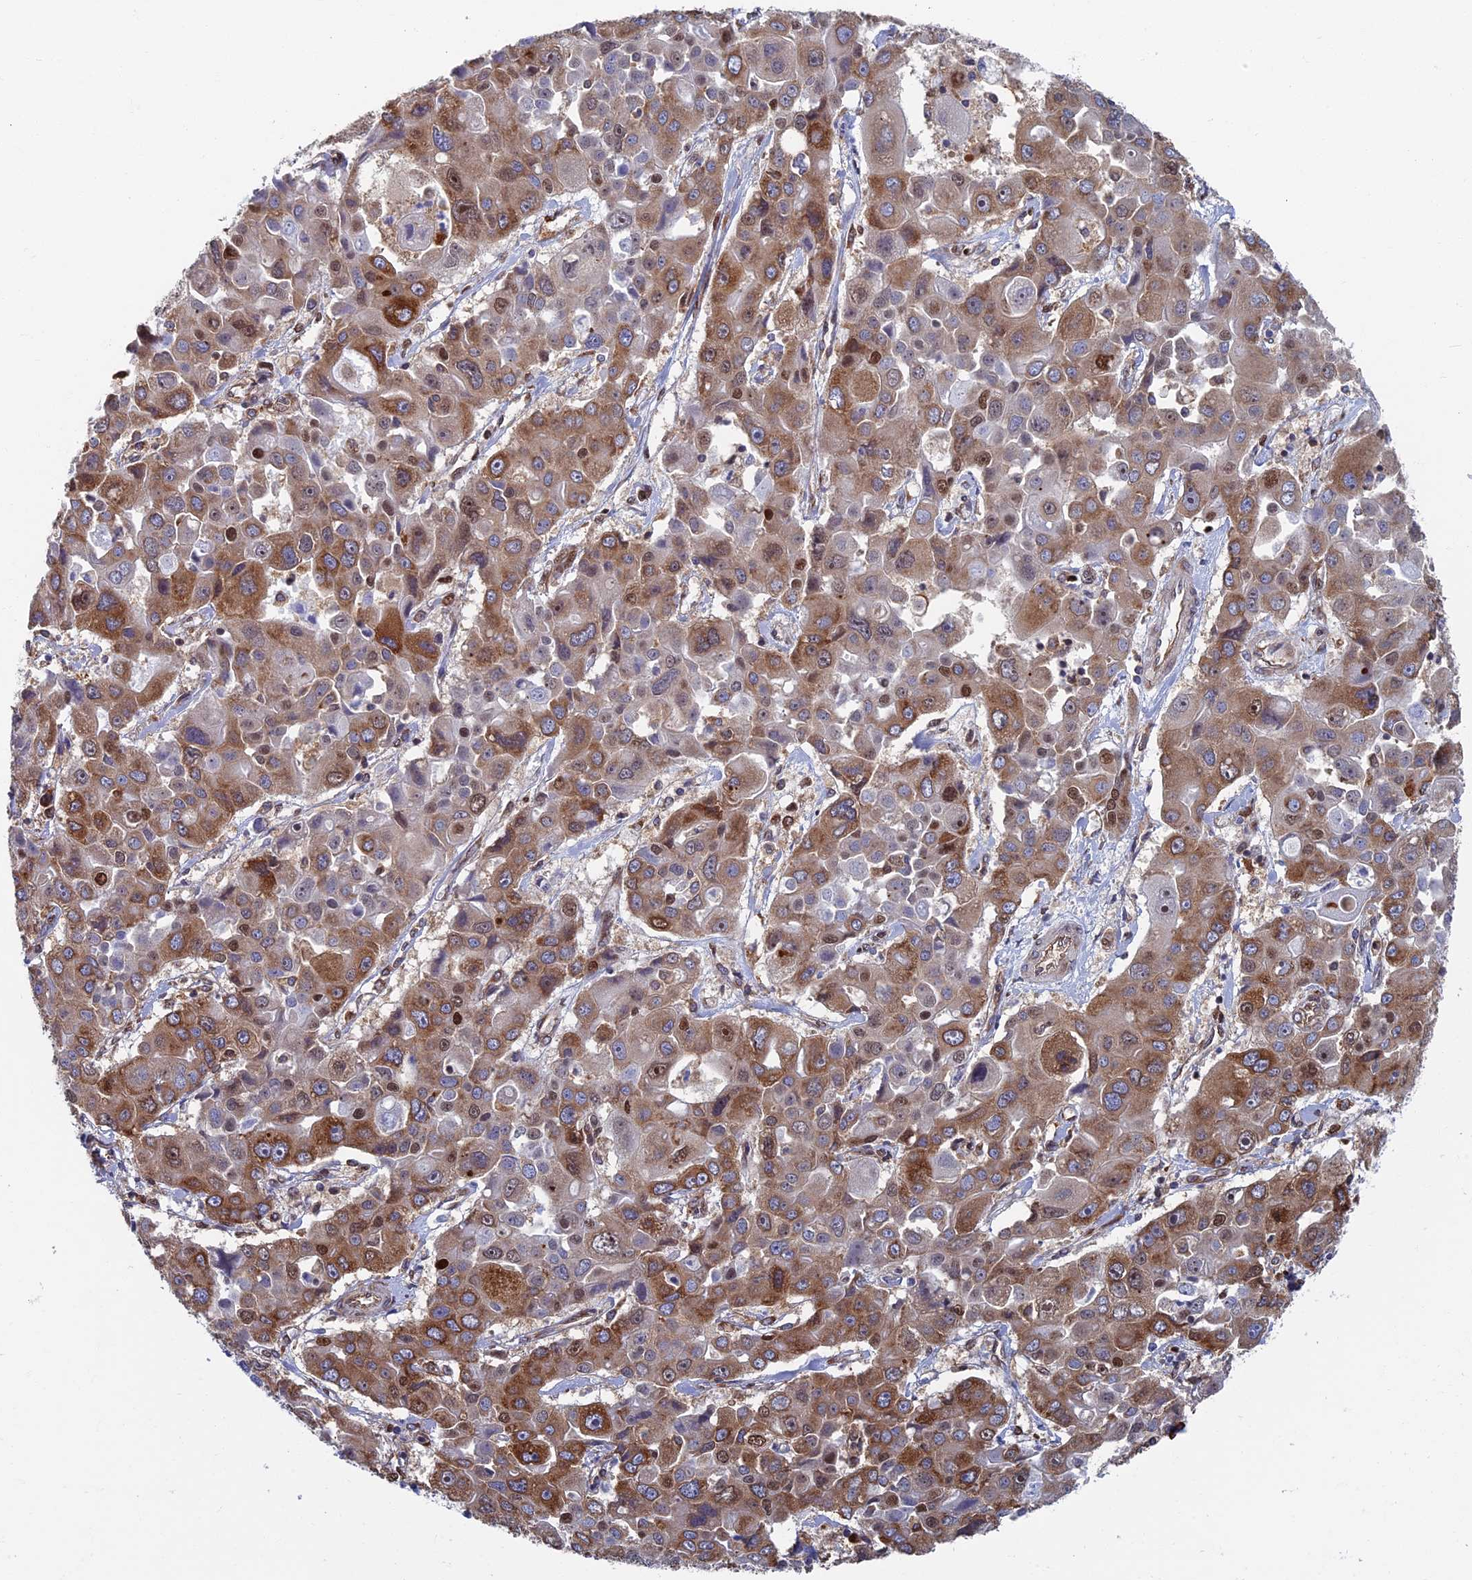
{"staining": {"intensity": "moderate", "quantity": "25%-75%", "location": "cytoplasmic/membranous,nuclear"}, "tissue": "liver cancer", "cell_type": "Tumor cells", "image_type": "cancer", "snomed": [{"axis": "morphology", "description": "Cholangiocarcinoma"}, {"axis": "topography", "description": "Liver"}], "caption": "This is an image of IHC staining of cholangiocarcinoma (liver), which shows moderate positivity in the cytoplasmic/membranous and nuclear of tumor cells.", "gene": "YBX1", "patient": {"sex": "male", "age": 67}}